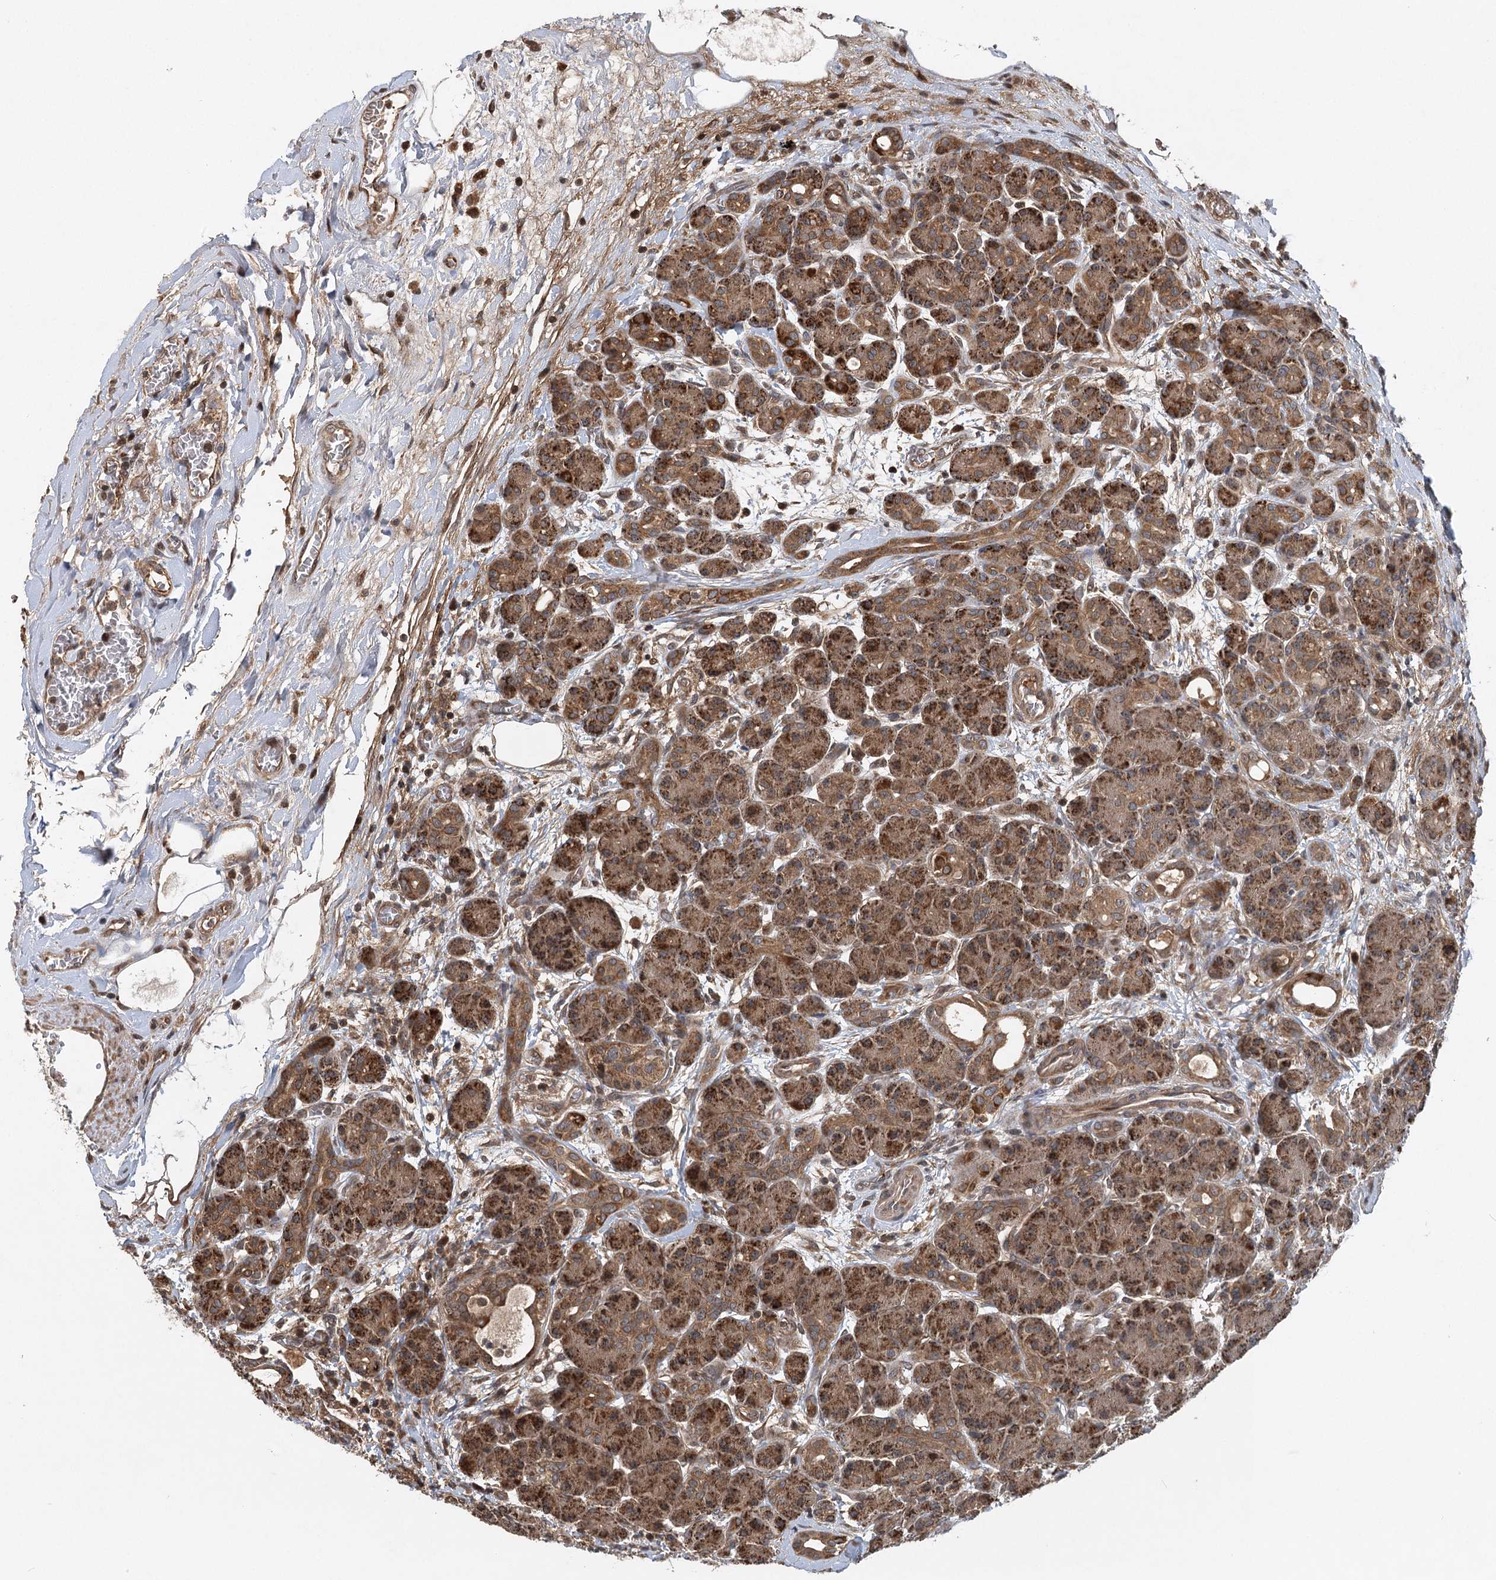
{"staining": {"intensity": "moderate", "quantity": ">75%", "location": "cytoplasmic/membranous"}, "tissue": "pancreas", "cell_type": "Exocrine glandular cells", "image_type": "normal", "snomed": [{"axis": "morphology", "description": "Normal tissue, NOS"}, {"axis": "topography", "description": "Pancreas"}], "caption": "This micrograph demonstrates IHC staining of normal human pancreas, with medium moderate cytoplasmic/membranous expression in approximately >75% of exocrine glandular cells.", "gene": "INSIG2", "patient": {"sex": "male", "age": 63}}